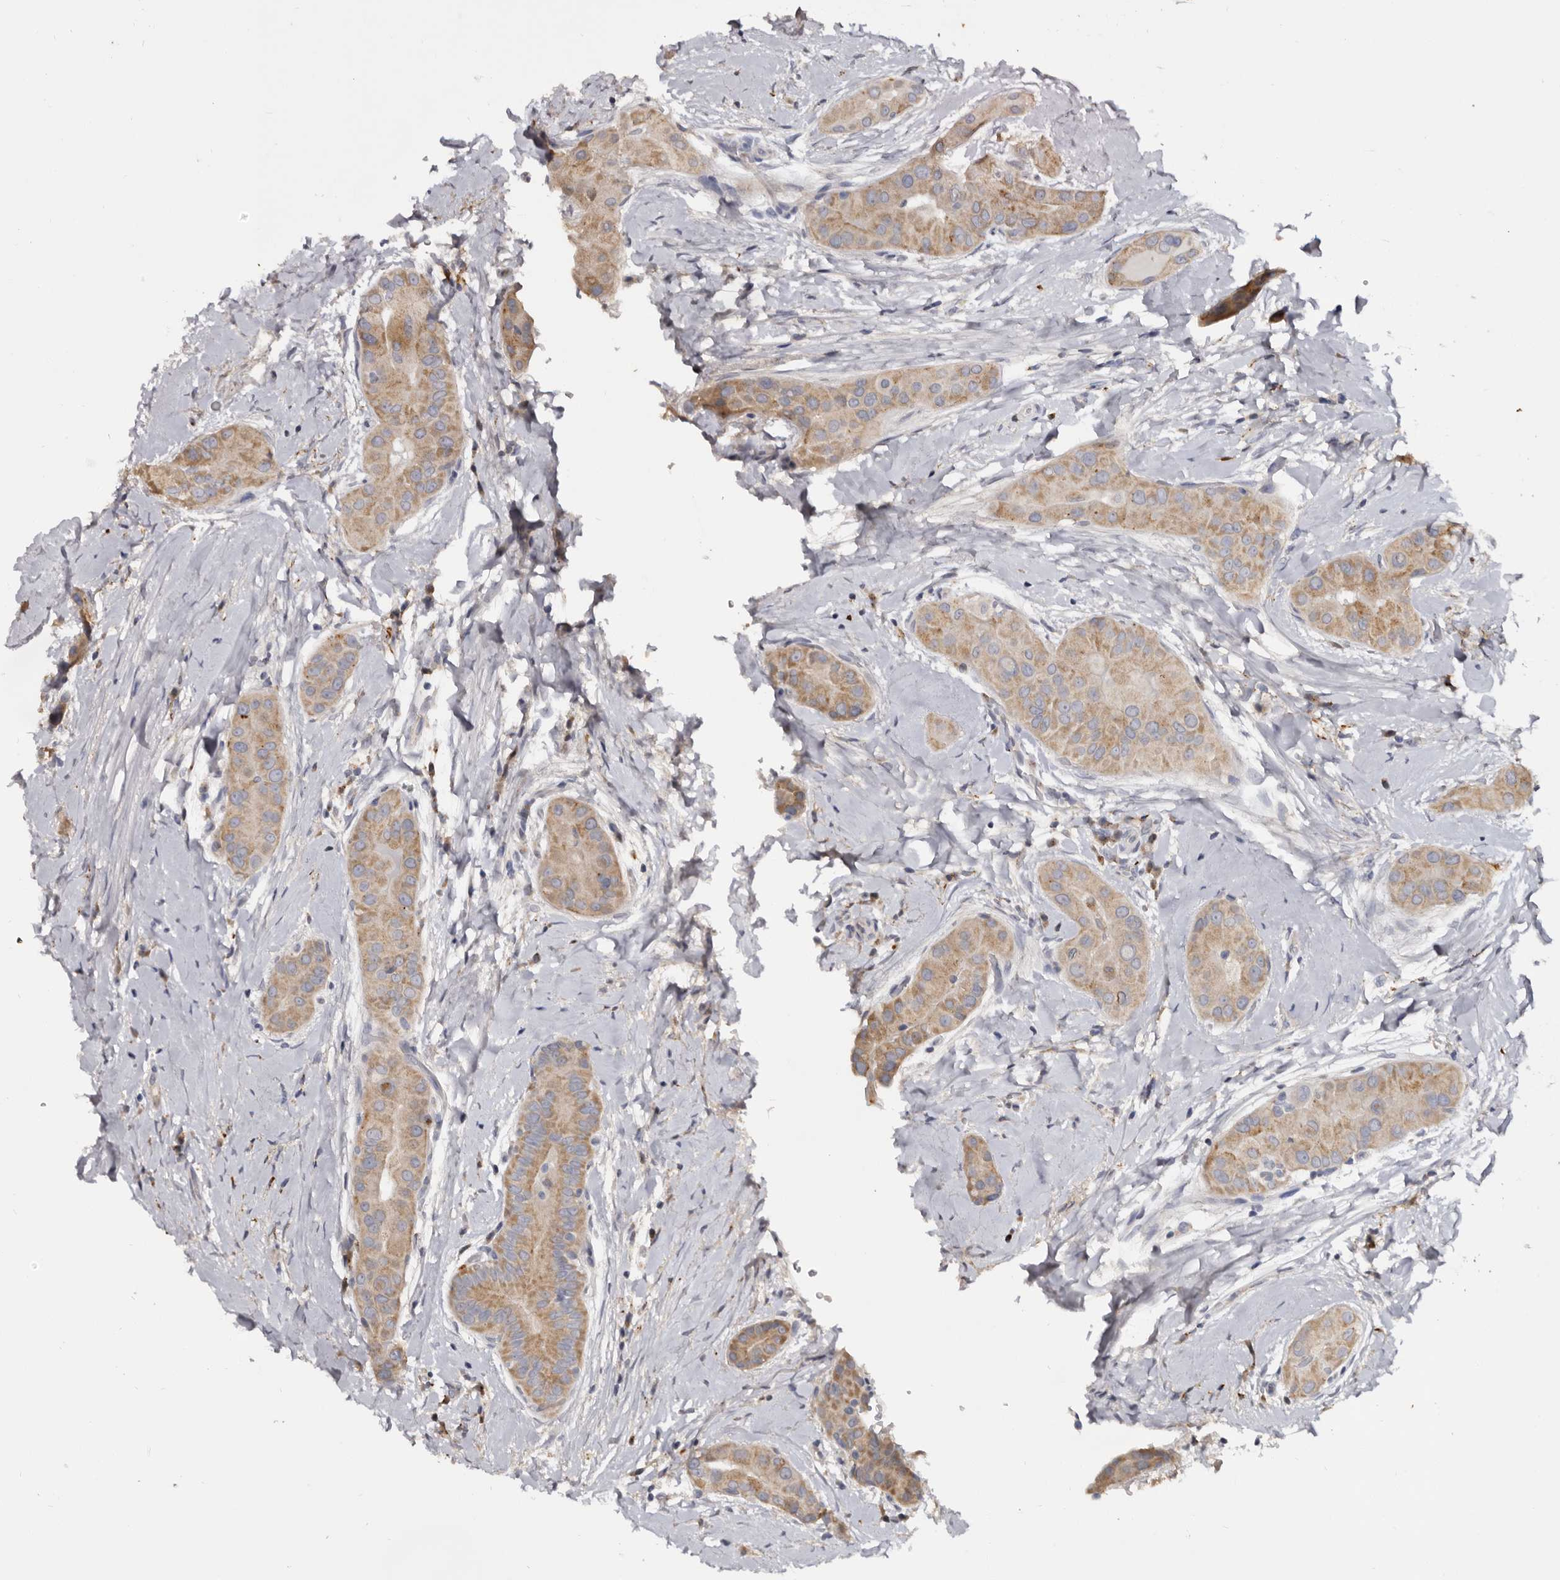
{"staining": {"intensity": "moderate", "quantity": ">75%", "location": "cytoplasmic/membranous"}, "tissue": "thyroid cancer", "cell_type": "Tumor cells", "image_type": "cancer", "snomed": [{"axis": "morphology", "description": "Papillary adenocarcinoma, NOS"}, {"axis": "topography", "description": "Thyroid gland"}], "caption": "An image of thyroid cancer stained for a protein displays moderate cytoplasmic/membranous brown staining in tumor cells. (Stains: DAB (3,3'-diaminobenzidine) in brown, nuclei in blue, Microscopy: brightfield microscopy at high magnification).", "gene": "DAP", "patient": {"sex": "male", "age": 33}}